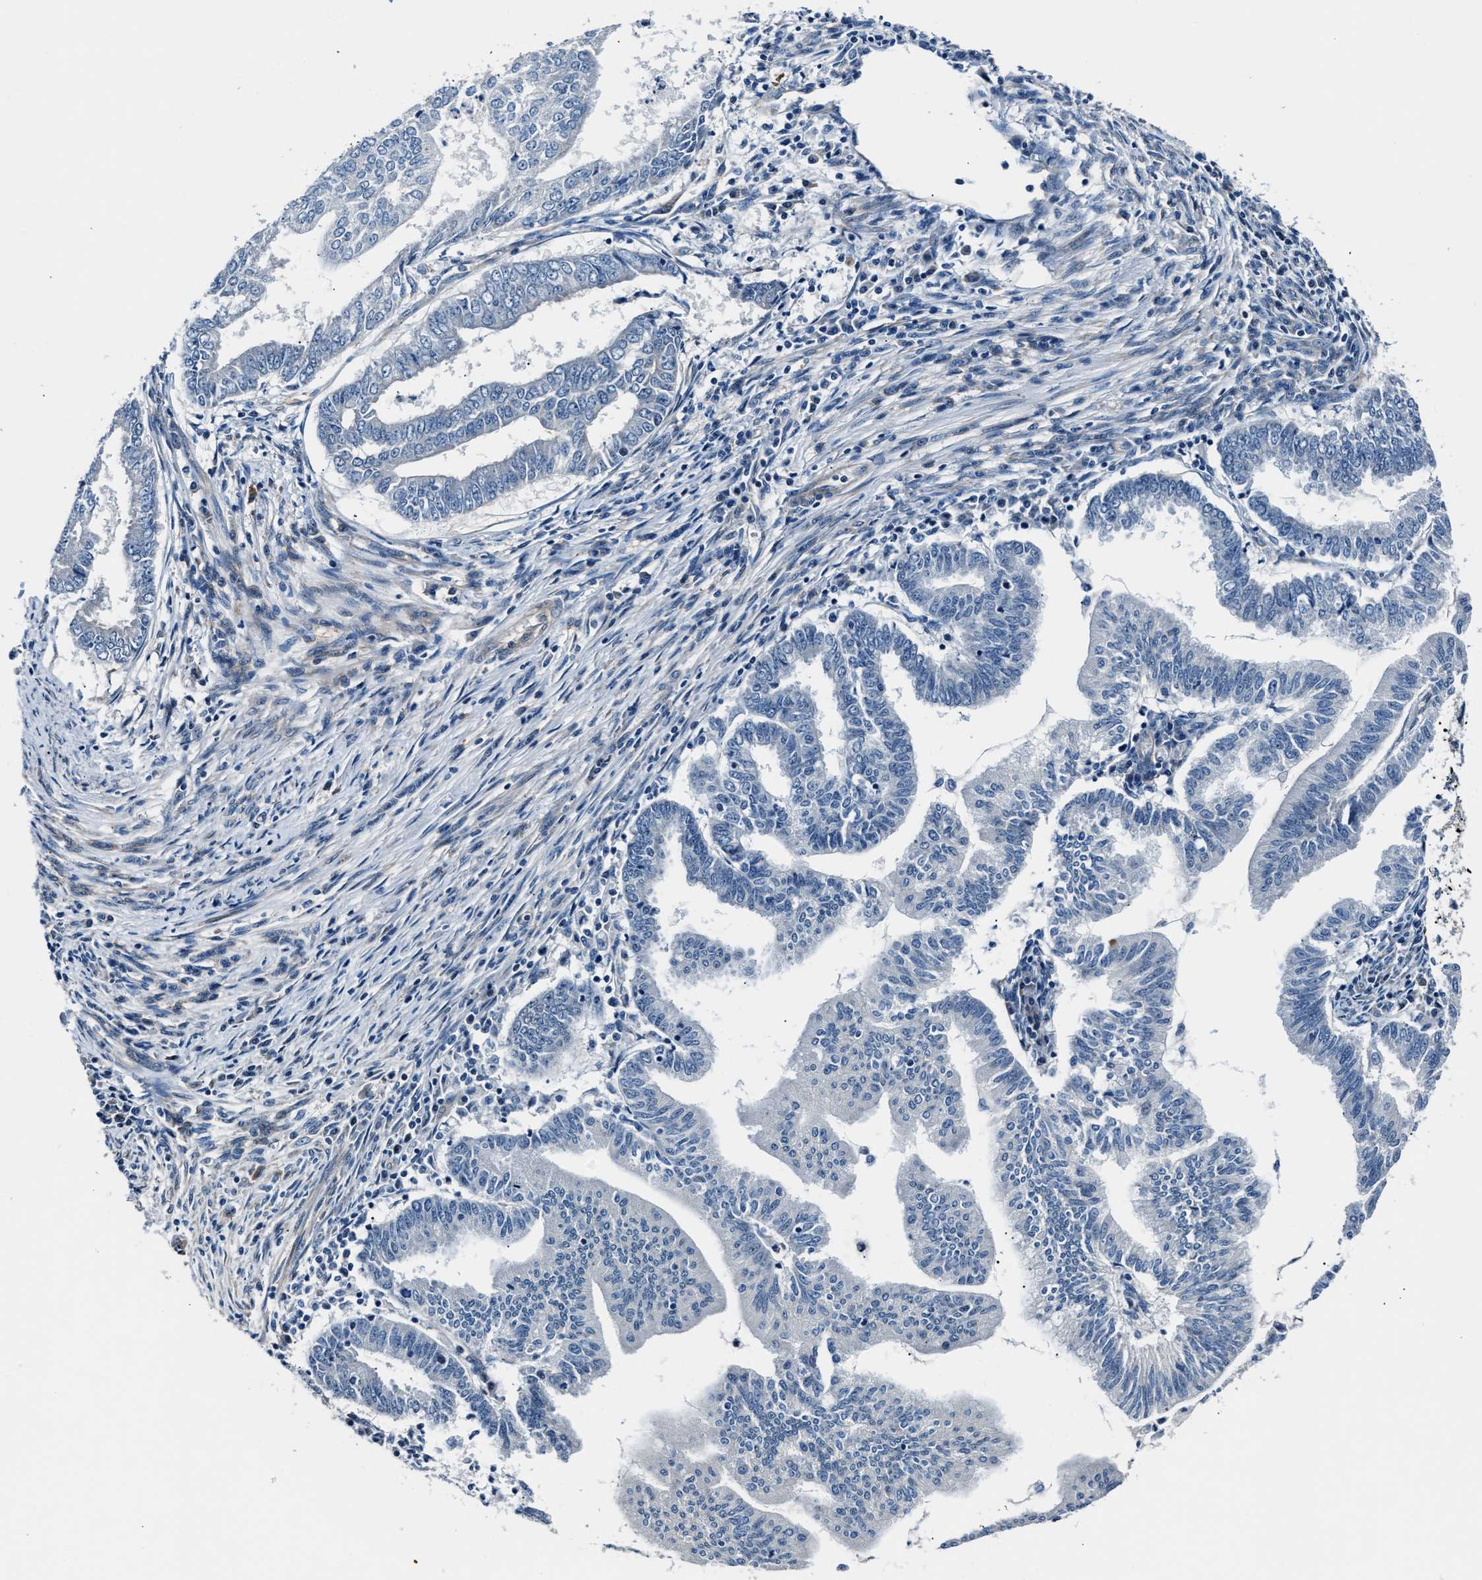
{"staining": {"intensity": "negative", "quantity": "none", "location": "none"}, "tissue": "endometrial cancer", "cell_type": "Tumor cells", "image_type": "cancer", "snomed": [{"axis": "morphology", "description": "Polyp, NOS"}, {"axis": "morphology", "description": "Adenocarcinoma, NOS"}, {"axis": "morphology", "description": "Adenoma, NOS"}, {"axis": "topography", "description": "Endometrium"}], "caption": "IHC micrograph of neoplastic tissue: human endometrial cancer stained with DAB reveals no significant protein staining in tumor cells.", "gene": "MPDZ", "patient": {"sex": "female", "age": 79}}